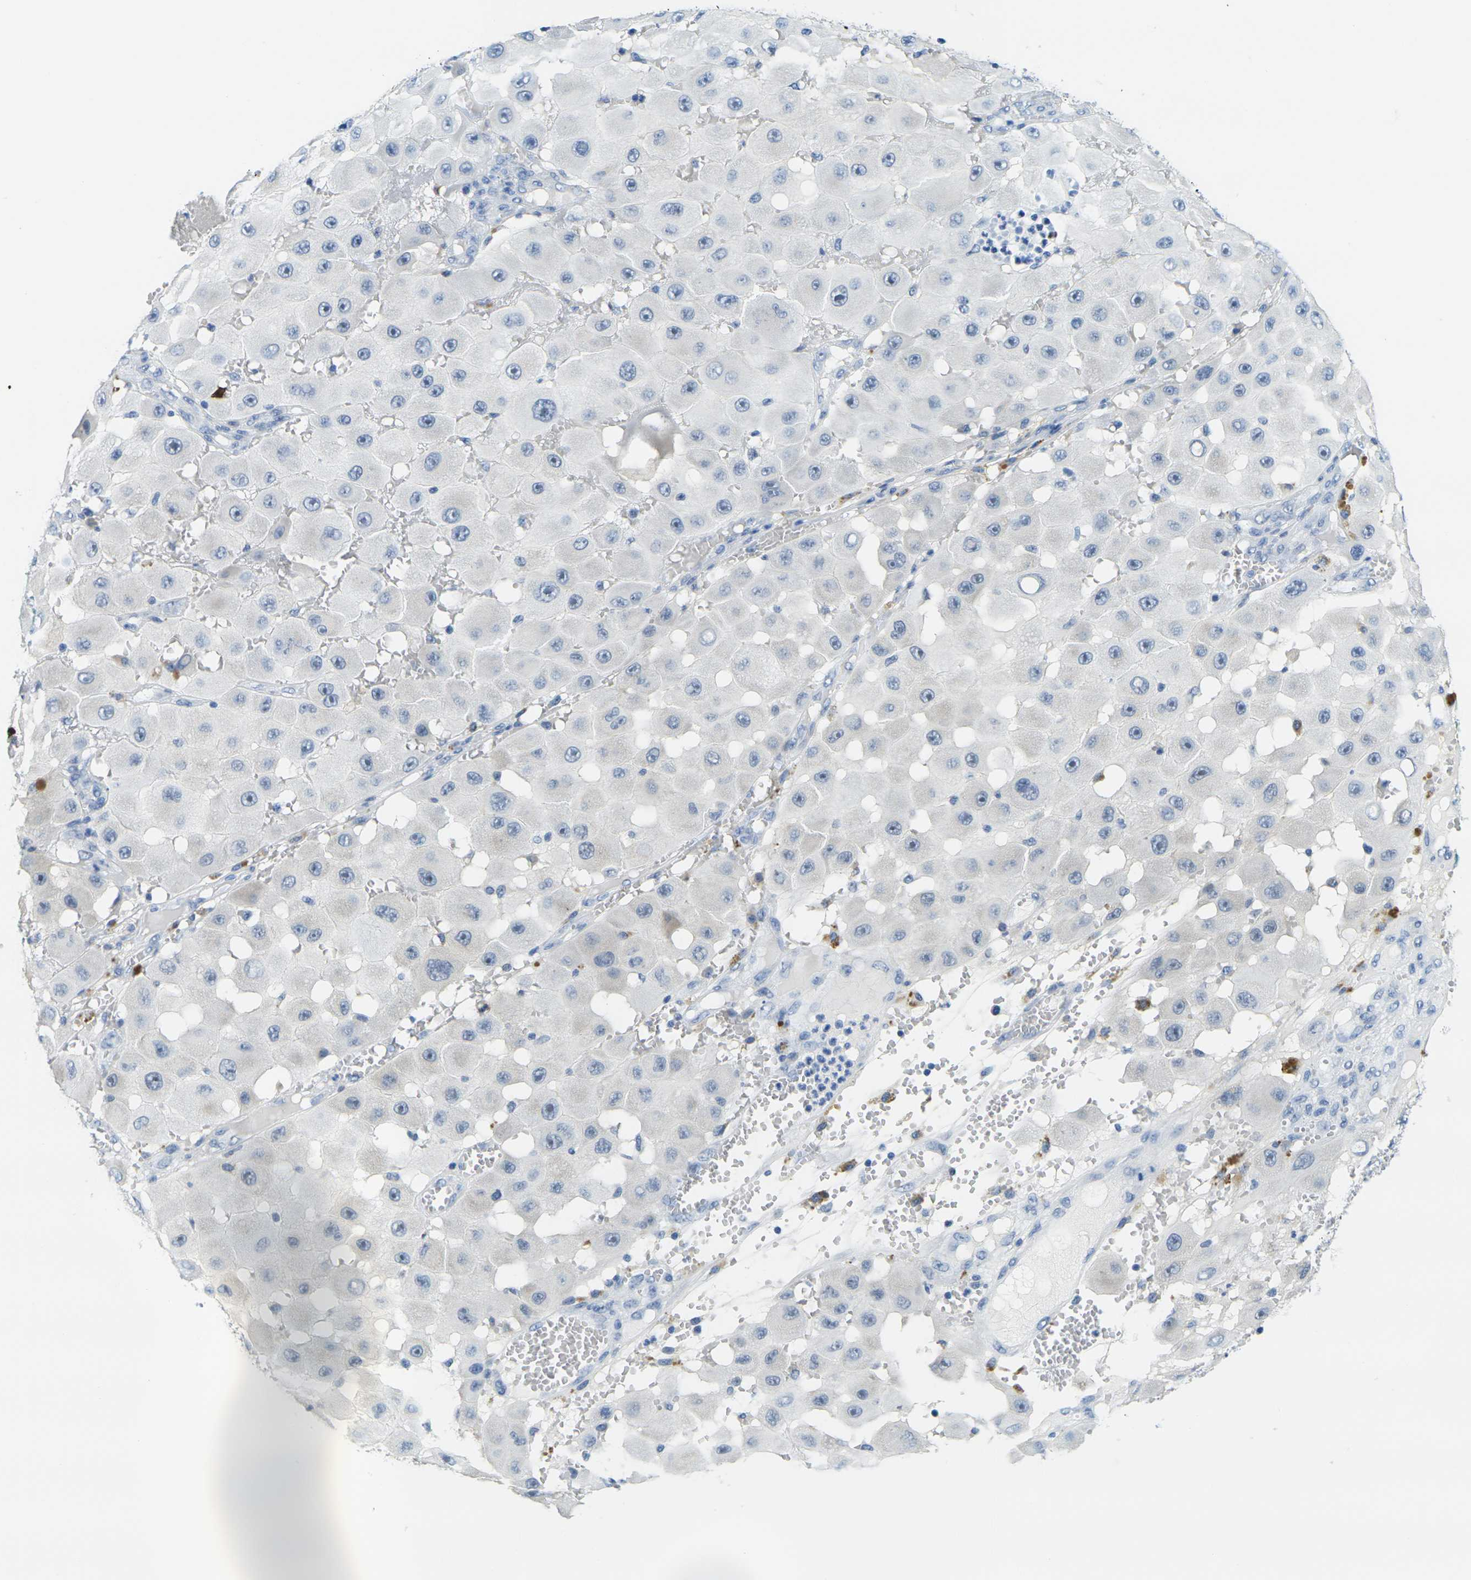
{"staining": {"intensity": "negative", "quantity": "none", "location": "none"}, "tissue": "melanoma", "cell_type": "Tumor cells", "image_type": "cancer", "snomed": [{"axis": "morphology", "description": "Malignant melanoma, NOS"}, {"axis": "topography", "description": "Skin"}], "caption": "Immunohistochemistry of melanoma exhibits no staining in tumor cells. (Stains: DAB (3,3'-diaminobenzidine) immunohistochemistry (IHC) with hematoxylin counter stain, Microscopy: brightfield microscopy at high magnification).", "gene": "GPR15", "patient": {"sex": "female", "age": 81}}